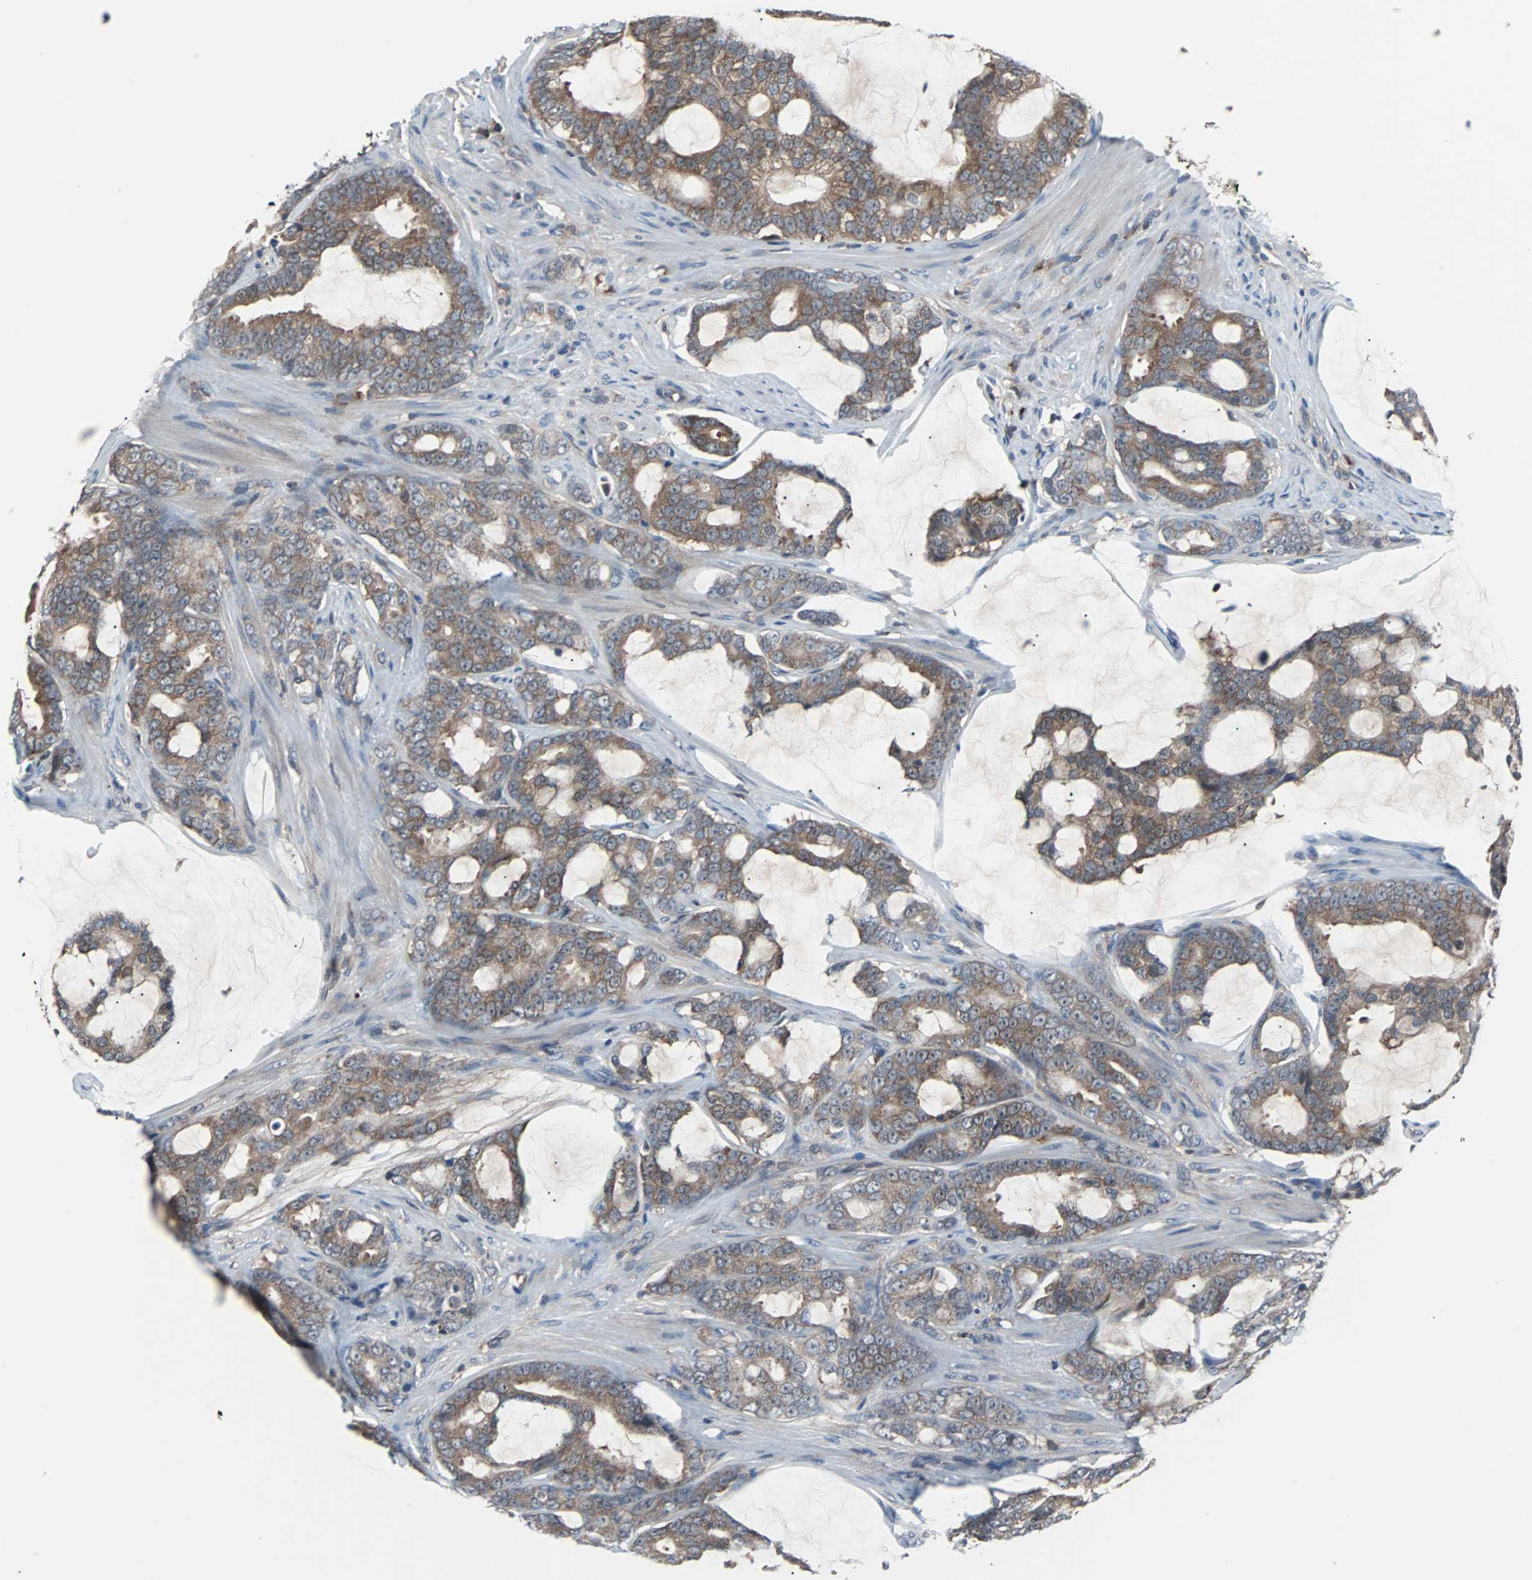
{"staining": {"intensity": "moderate", "quantity": ">75%", "location": "cytoplasmic/membranous"}, "tissue": "prostate cancer", "cell_type": "Tumor cells", "image_type": "cancer", "snomed": [{"axis": "morphology", "description": "Adenocarcinoma, Low grade"}, {"axis": "topography", "description": "Prostate"}], "caption": "Adenocarcinoma (low-grade) (prostate) stained with a protein marker displays moderate staining in tumor cells.", "gene": "PAK1", "patient": {"sex": "male", "age": 58}}